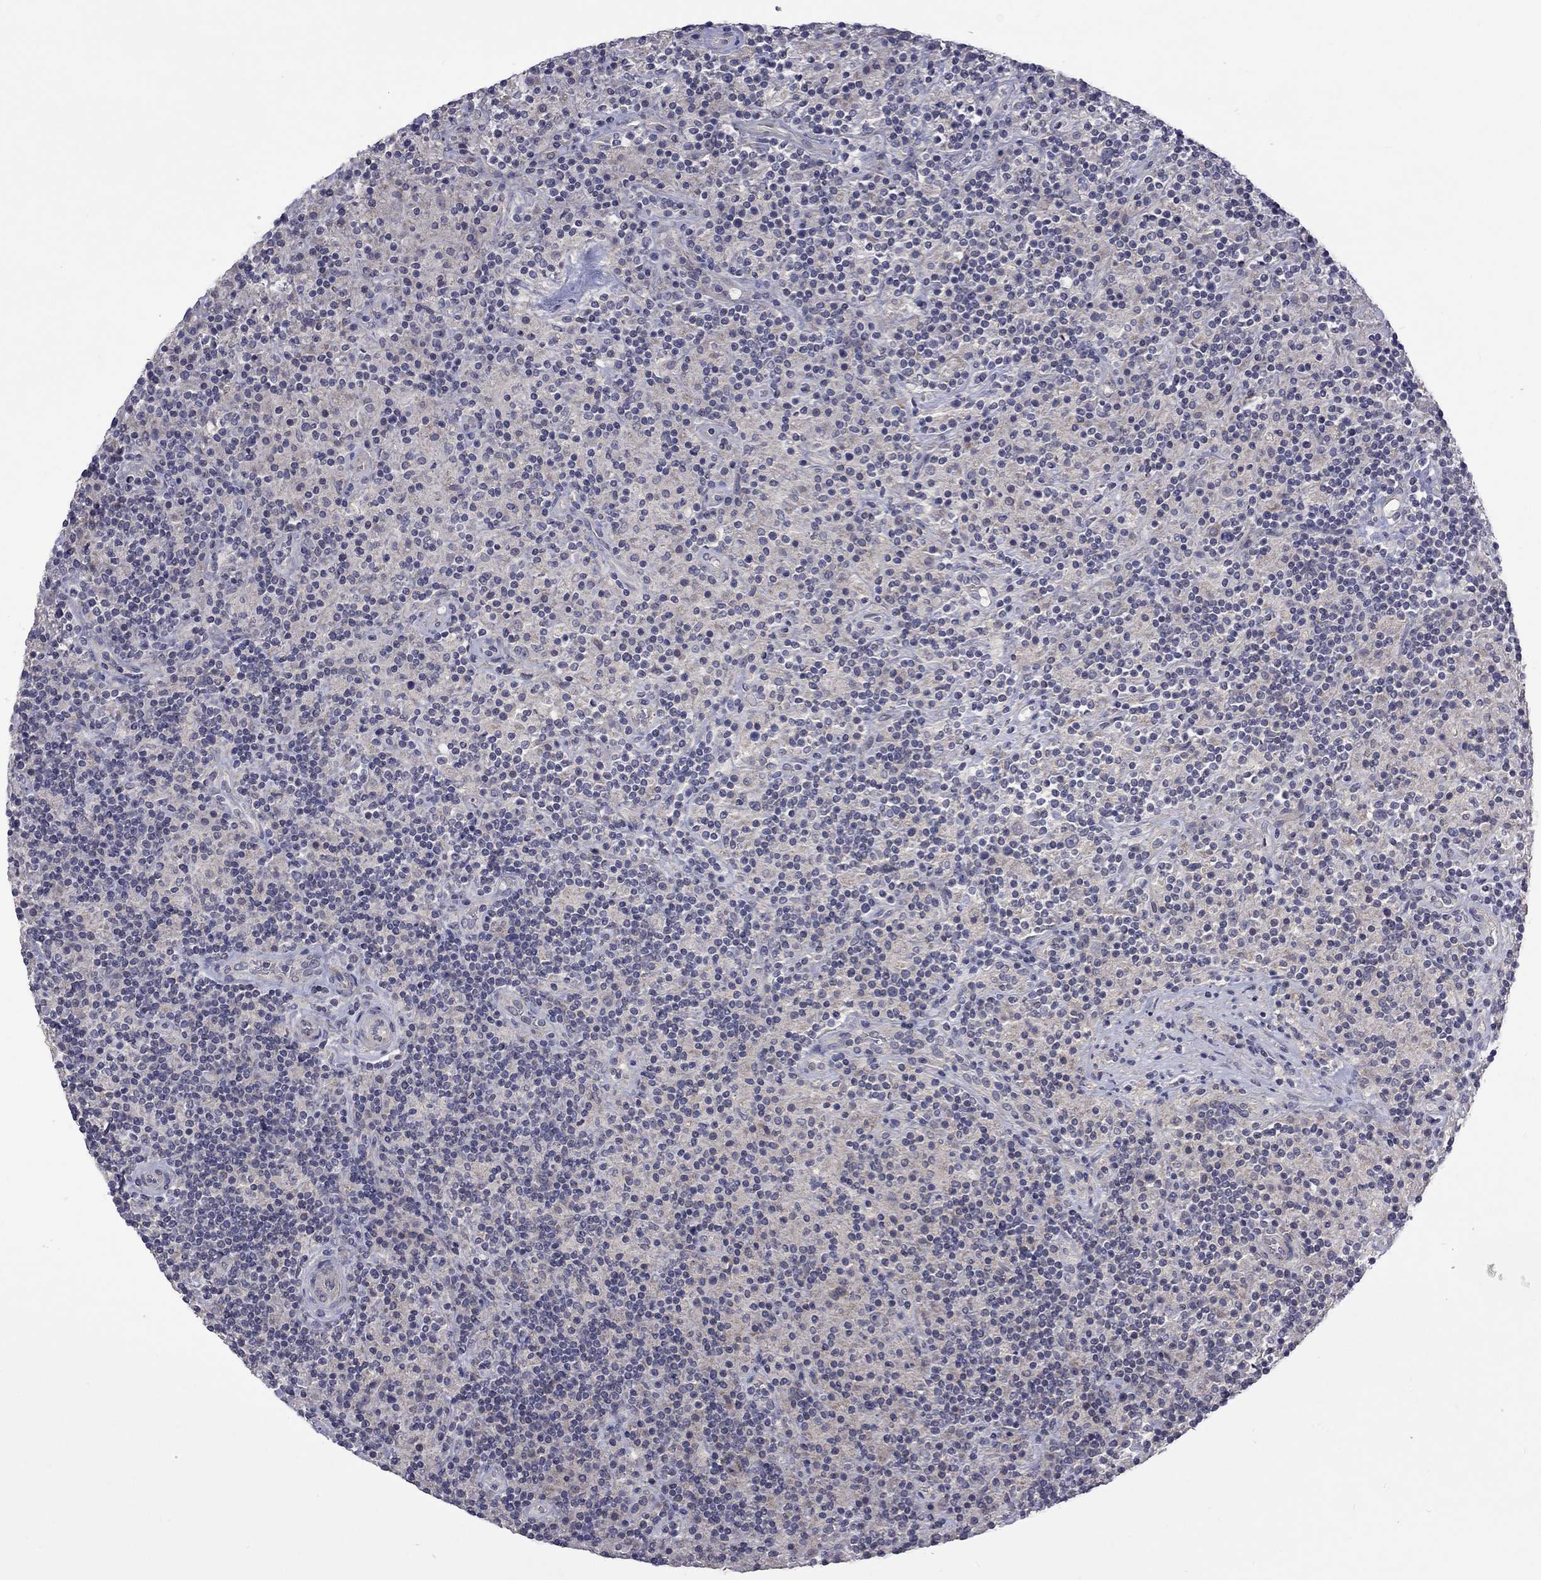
{"staining": {"intensity": "negative", "quantity": "none", "location": "none"}, "tissue": "lymphoma", "cell_type": "Tumor cells", "image_type": "cancer", "snomed": [{"axis": "morphology", "description": "Hodgkin's disease, NOS"}, {"axis": "topography", "description": "Lymph node"}], "caption": "The IHC image has no significant positivity in tumor cells of Hodgkin's disease tissue.", "gene": "SLC39A14", "patient": {"sex": "male", "age": 70}}